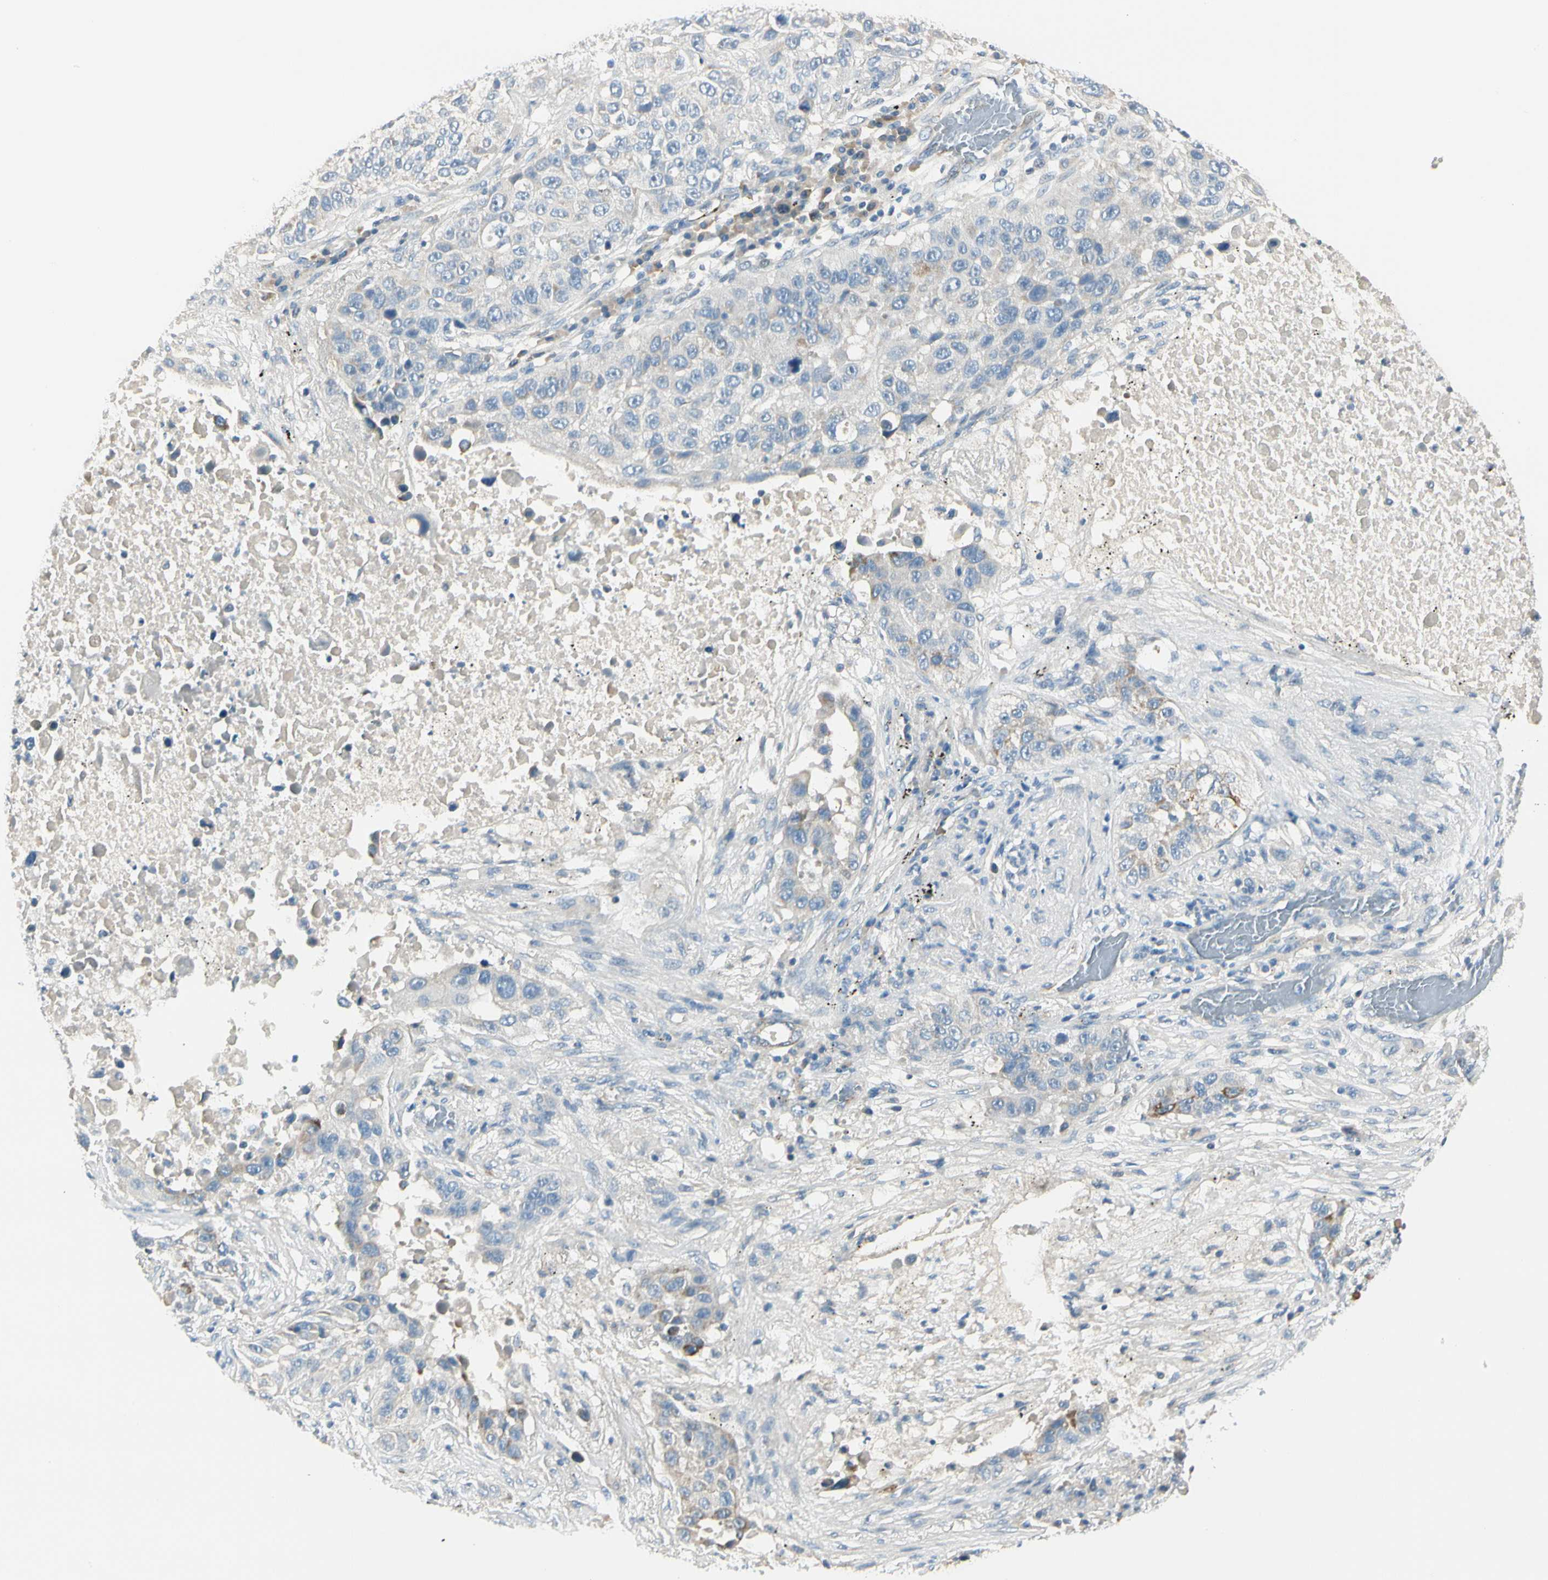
{"staining": {"intensity": "moderate", "quantity": "<25%", "location": "cytoplasmic/membranous"}, "tissue": "lung cancer", "cell_type": "Tumor cells", "image_type": "cancer", "snomed": [{"axis": "morphology", "description": "Squamous cell carcinoma, NOS"}, {"axis": "topography", "description": "Lung"}], "caption": "Immunohistochemical staining of lung cancer exhibits low levels of moderate cytoplasmic/membranous expression in approximately <25% of tumor cells.", "gene": "SLC6A15", "patient": {"sex": "male", "age": 57}}